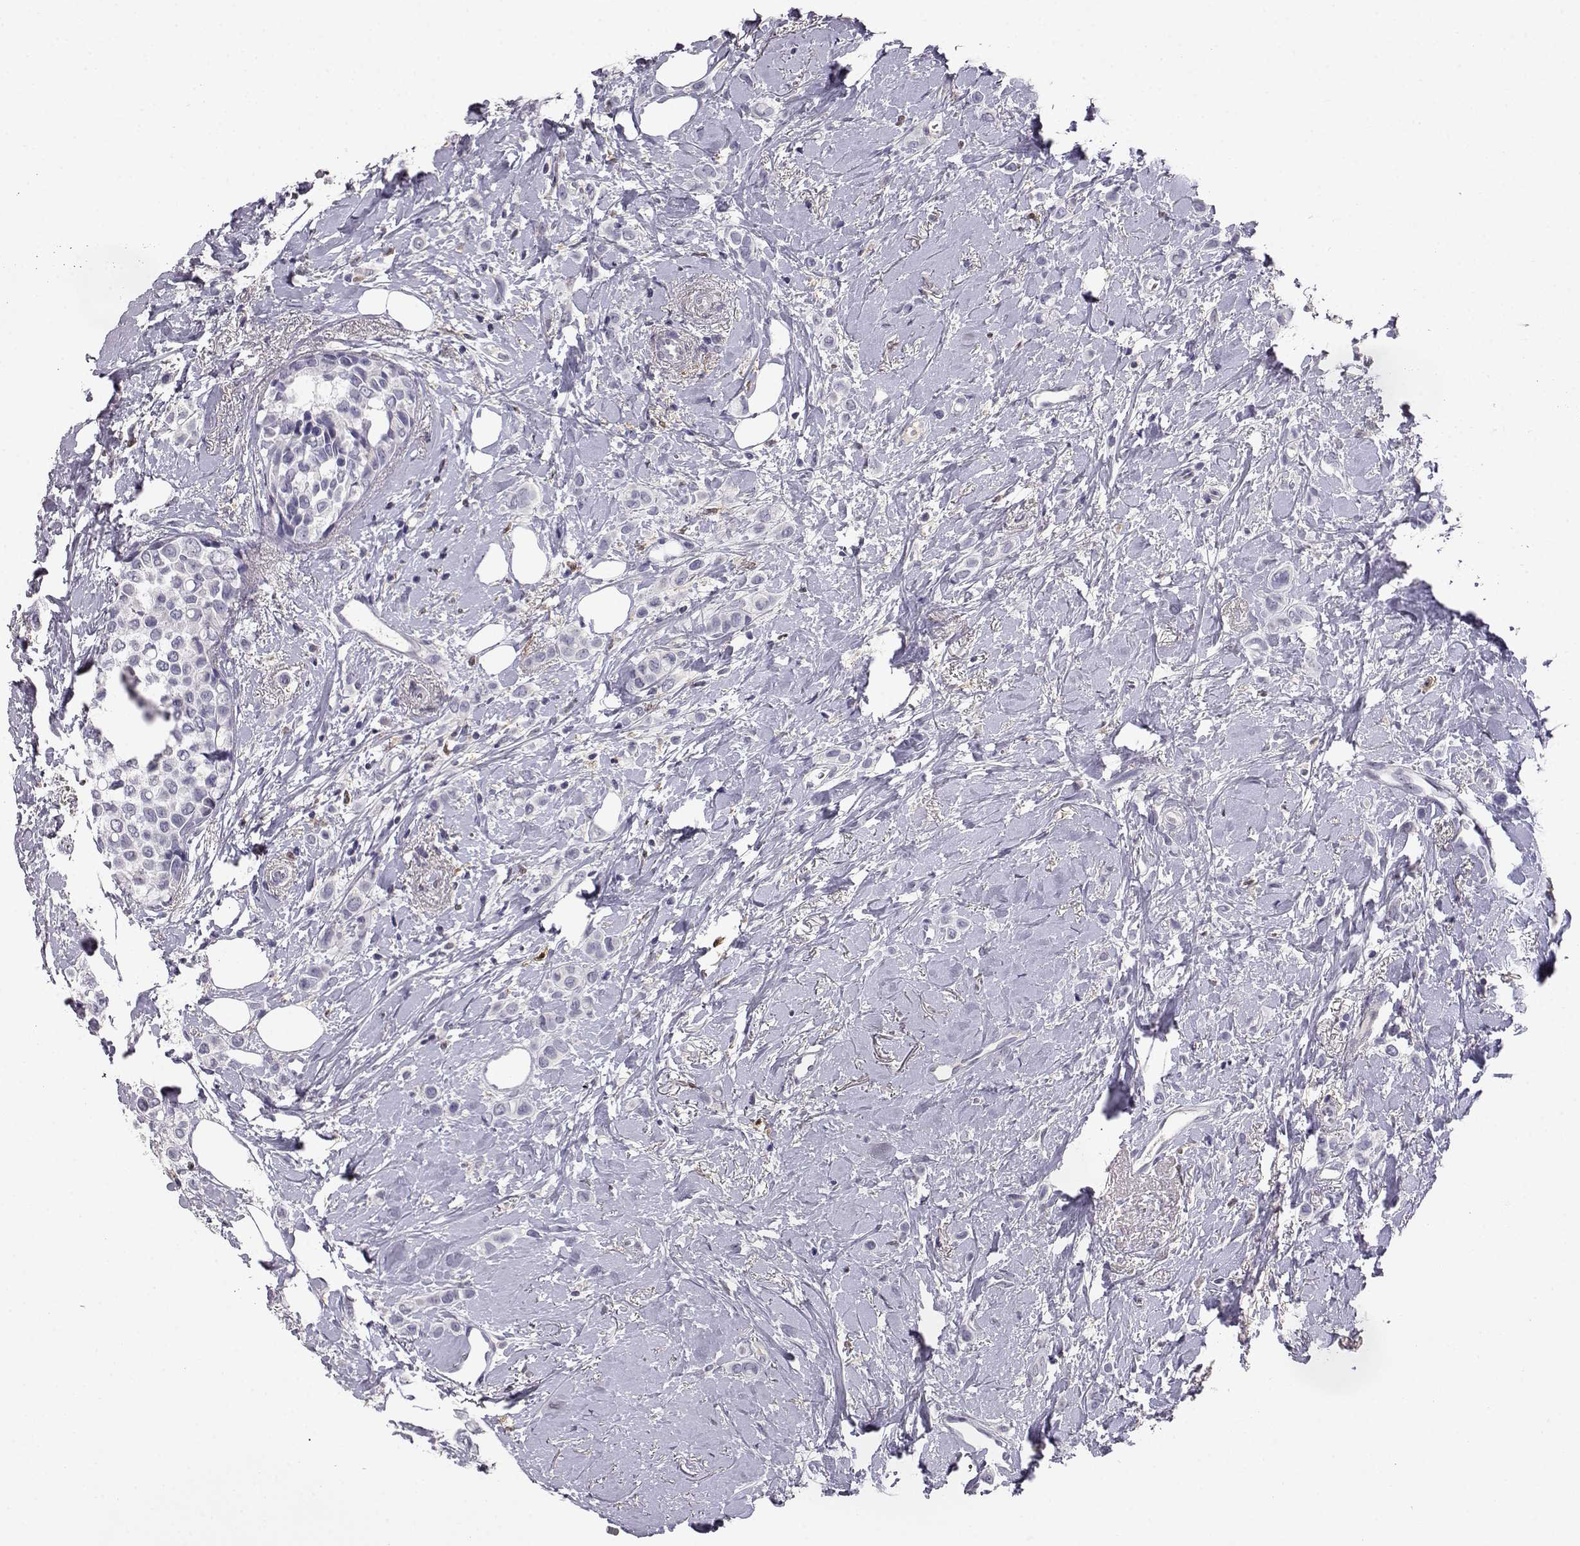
{"staining": {"intensity": "negative", "quantity": "none", "location": "none"}, "tissue": "breast cancer", "cell_type": "Tumor cells", "image_type": "cancer", "snomed": [{"axis": "morphology", "description": "Lobular carcinoma"}, {"axis": "topography", "description": "Breast"}], "caption": "Immunohistochemistry (IHC) photomicrograph of neoplastic tissue: lobular carcinoma (breast) stained with DAB (3,3'-diaminobenzidine) demonstrates no significant protein staining in tumor cells.", "gene": "AKR1B1", "patient": {"sex": "female", "age": 66}}